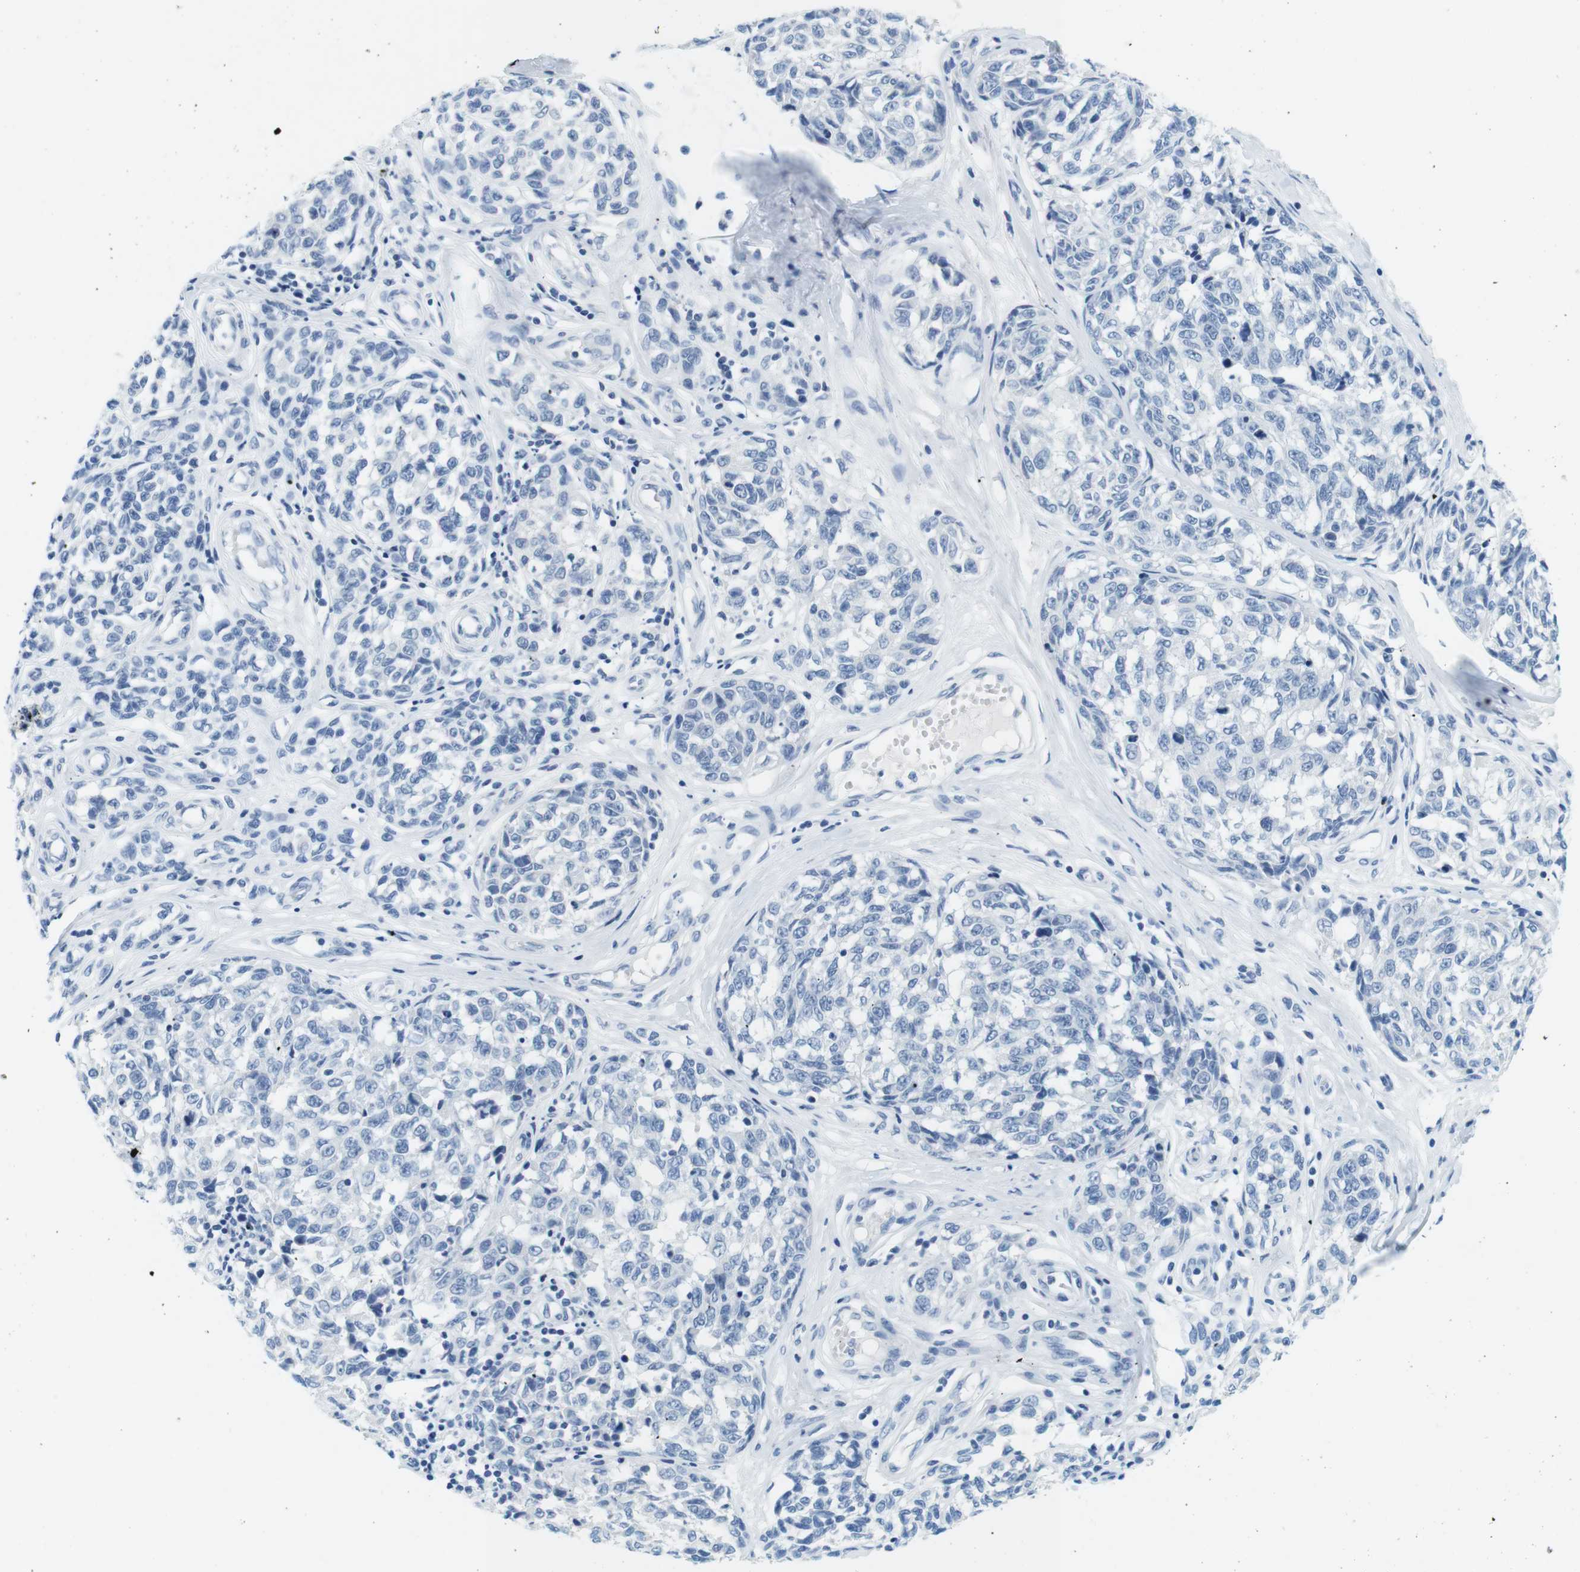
{"staining": {"intensity": "negative", "quantity": "none", "location": "none"}, "tissue": "melanoma", "cell_type": "Tumor cells", "image_type": "cancer", "snomed": [{"axis": "morphology", "description": "Malignant melanoma, NOS"}, {"axis": "topography", "description": "Skin"}], "caption": "Tumor cells show no significant protein expression in melanoma. (DAB (3,3'-diaminobenzidine) immunohistochemistry (IHC) visualized using brightfield microscopy, high magnification).", "gene": "CYP2C9", "patient": {"sex": "female", "age": 64}}